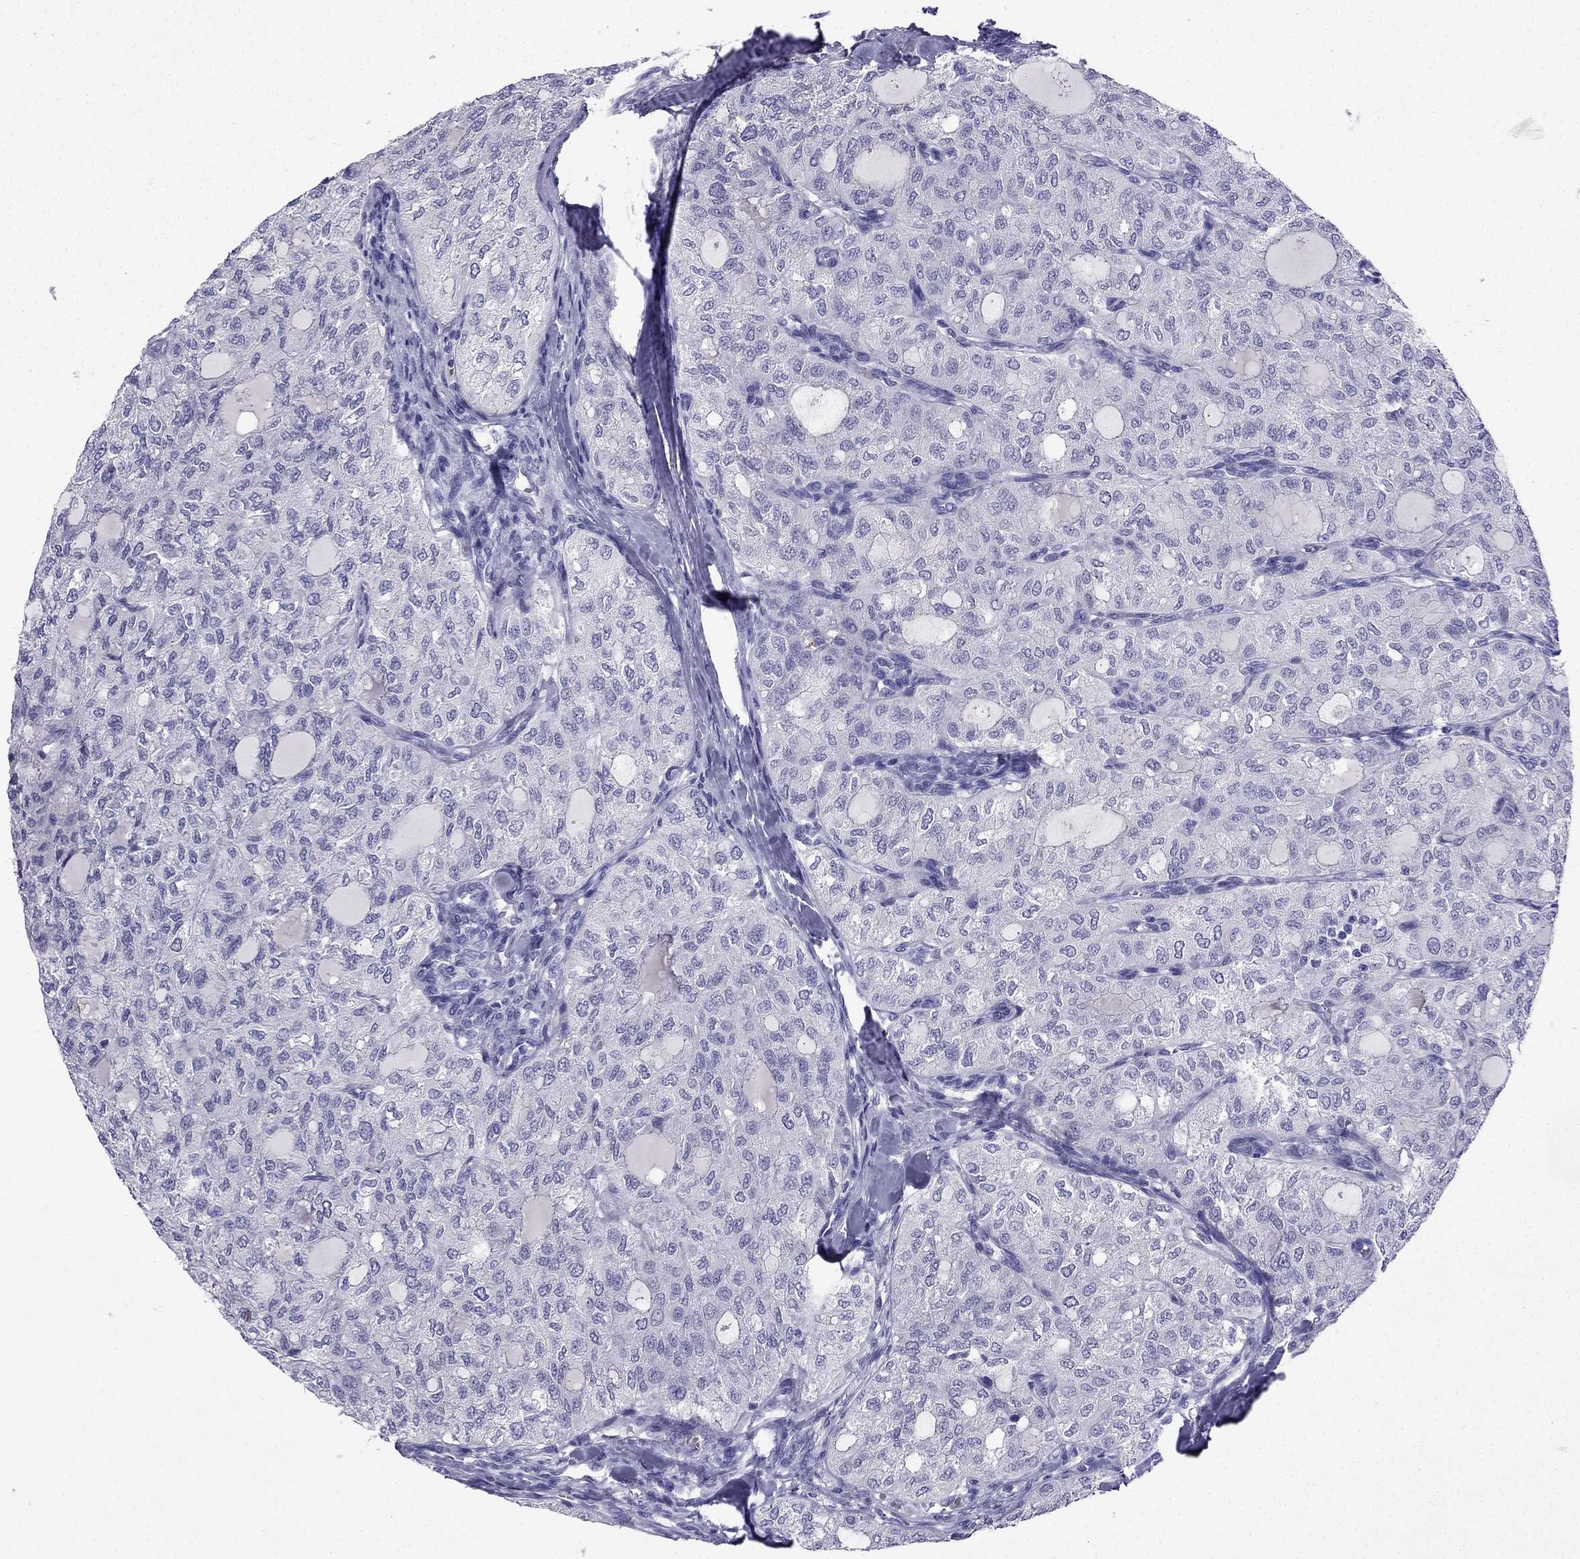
{"staining": {"intensity": "negative", "quantity": "none", "location": "none"}, "tissue": "thyroid cancer", "cell_type": "Tumor cells", "image_type": "cancer", "snomed": [{"axis": "morphology", "description": "Follicular adenoma carcinoma, NOS"}, {"axis": "topography", "description": "Thyroid gland"}], "caption": "A photomicrograph of follicular adenoma carcinoma (thyroid) stained for a protein reveals no brown staining in tumor cells.", "gene": "NPTX1", "patient": {"sex": "male", "age": 75}}